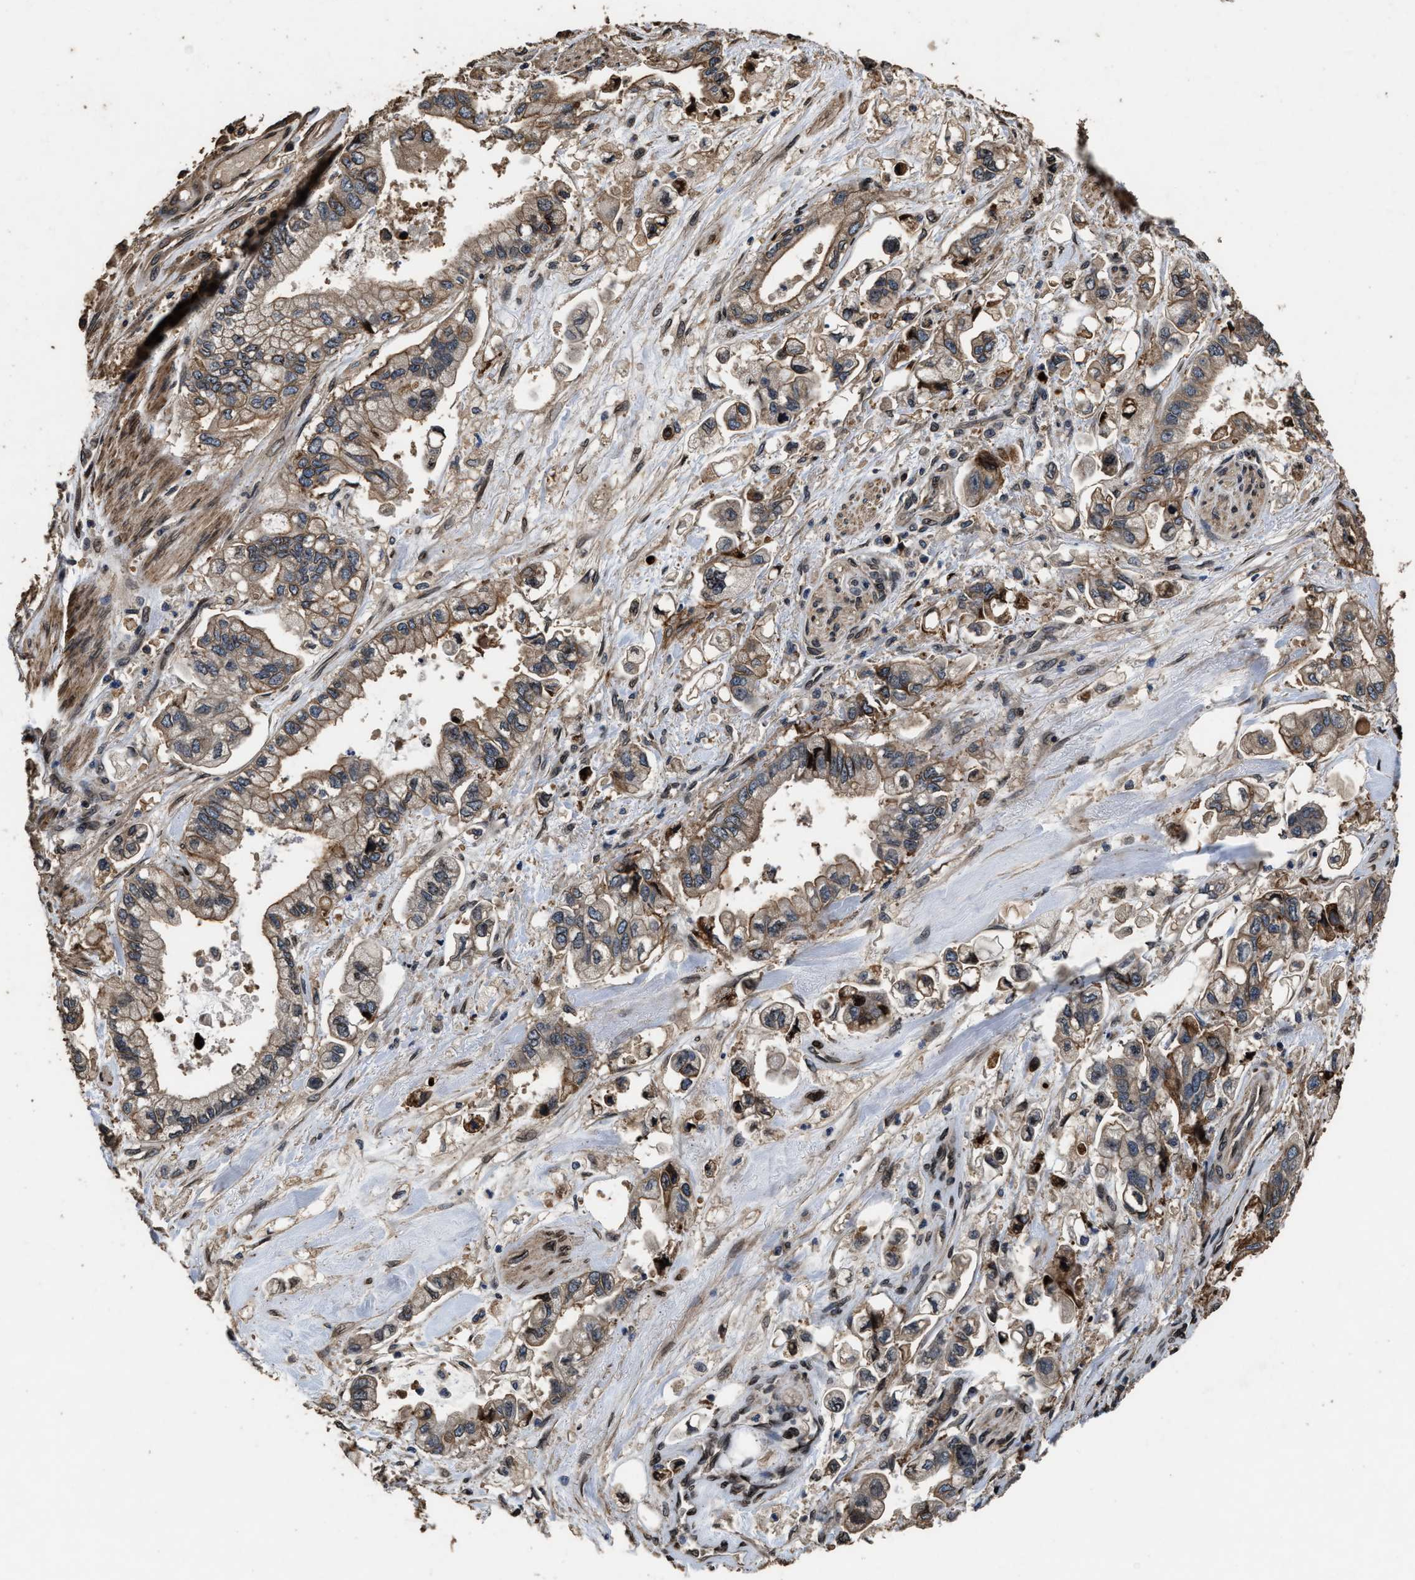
{"staining": {"intensity": "weak", "quantity": ">75%", "location": "cytoplasmic/membranous"}, "tissue": "stomach cancer", "cell_type": "Tumor cells", "image_type": "cancer", "snomed": [{"axis": "morphology", "description": "Normal tissue, NOS"}, {"axis": "morphology", "description": "Adenocarcinoma, NOS"}, {"axis": "topography", "description": "Stomach"}], "caption": "Protein positivity by immunohistochemistry (IHC) reveals weak cytoplasmic/membranous expression in about >75% of tumor cells in stomach cancer (adenocarcinoma).", "gene": "ACCS", "patient": {"sex": "male", "age": 62}}